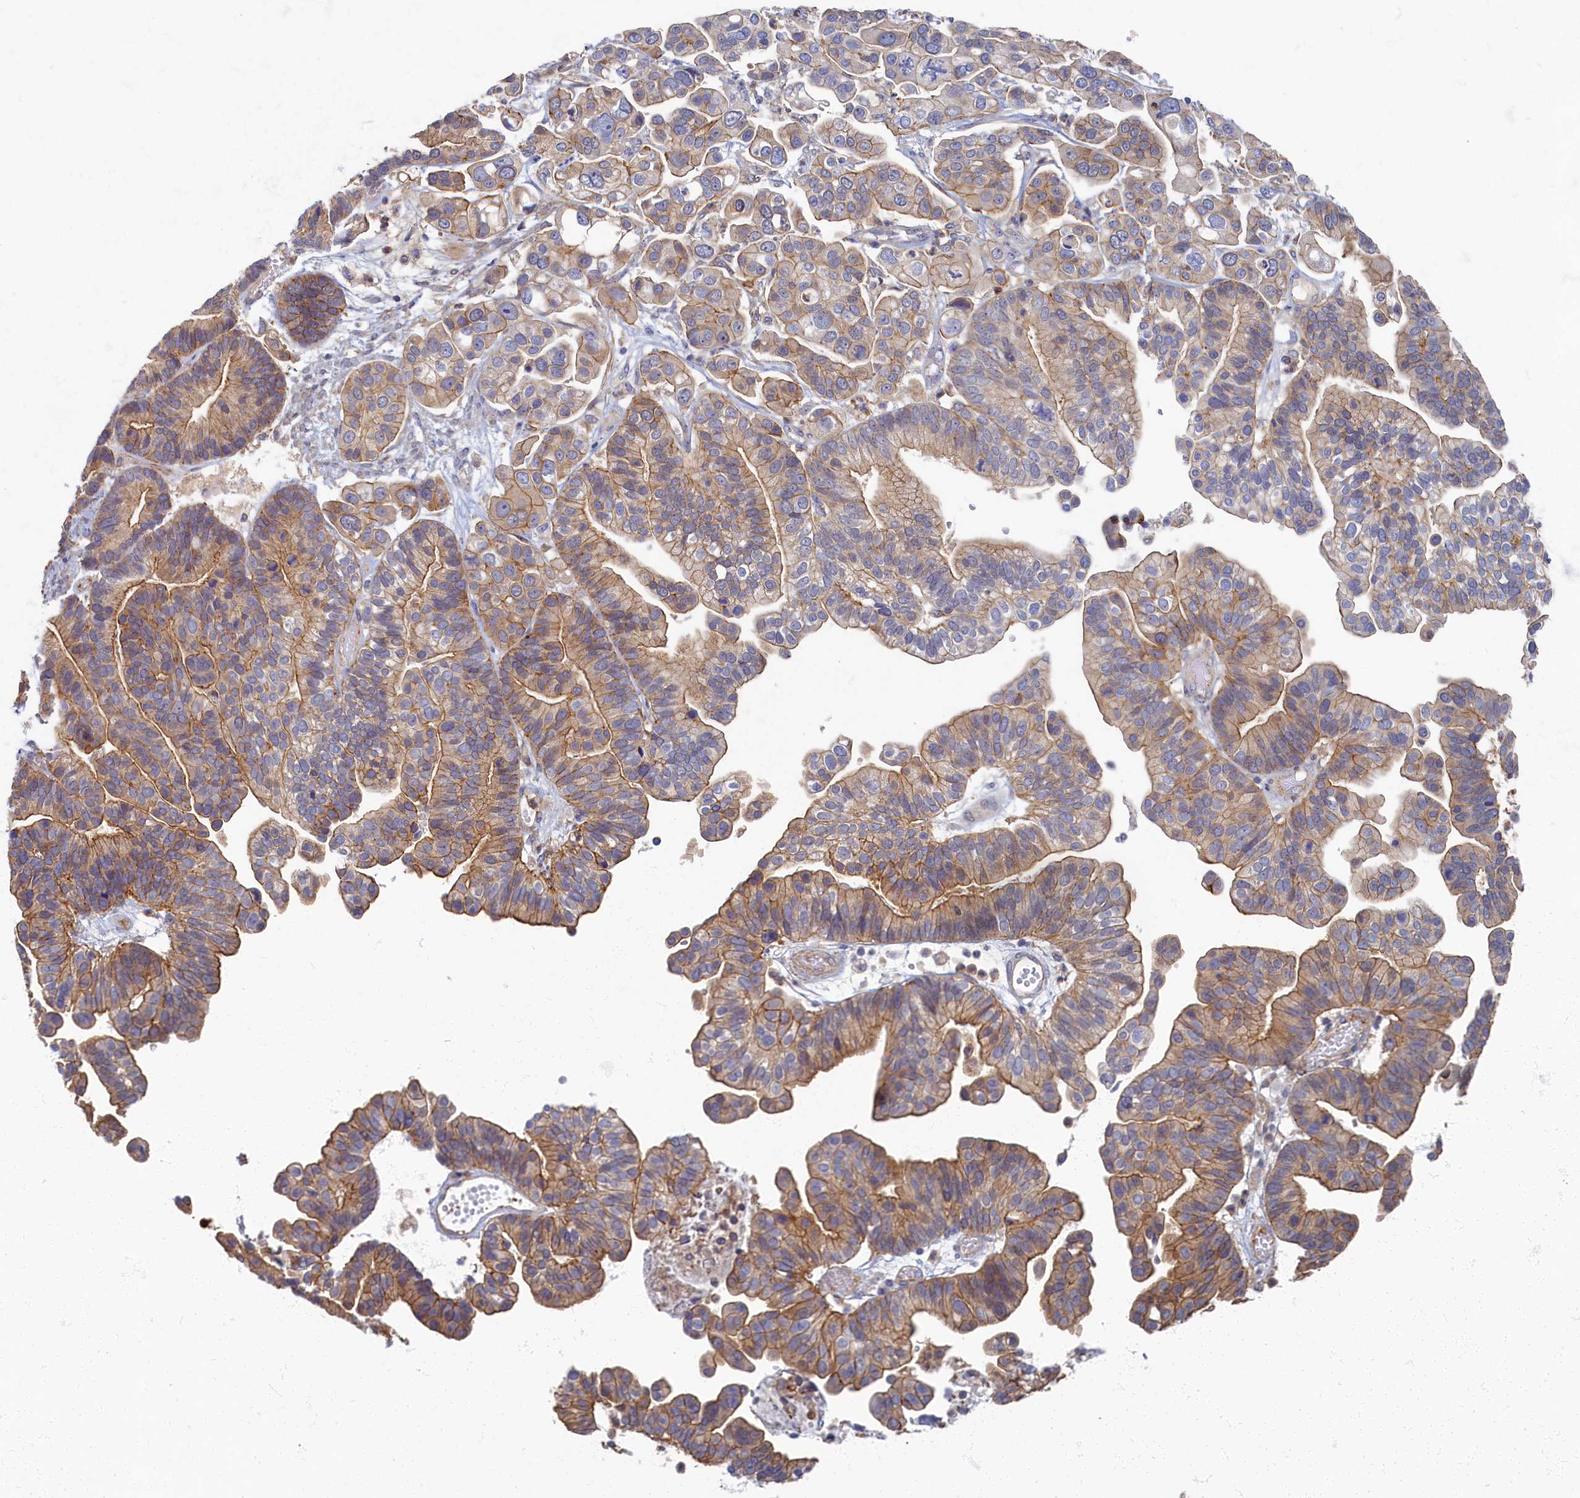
{"staining": {"intensity": "moderate", "quantity": ">75%", "location": "cytoplasmic/membranous"}, "tissue": "ovarian cancer", "cell_type": "Tumor cells", "image_type": "cancer", "snomed": [{"axis": "morphology", "description": "Cystadenocarcinoma, serous, NOS"}, {"axis": "topography", "description": "Ovary"}], "caption": "Ovarian serous cystadenocarcinoma stained with a brown dye demonstrates moderate cytoplasmic/membranous positive positivity in approximately >75% of tumor cells.", "gene": "PSMG2", "patient": {"sex": "female", "age": 56}}